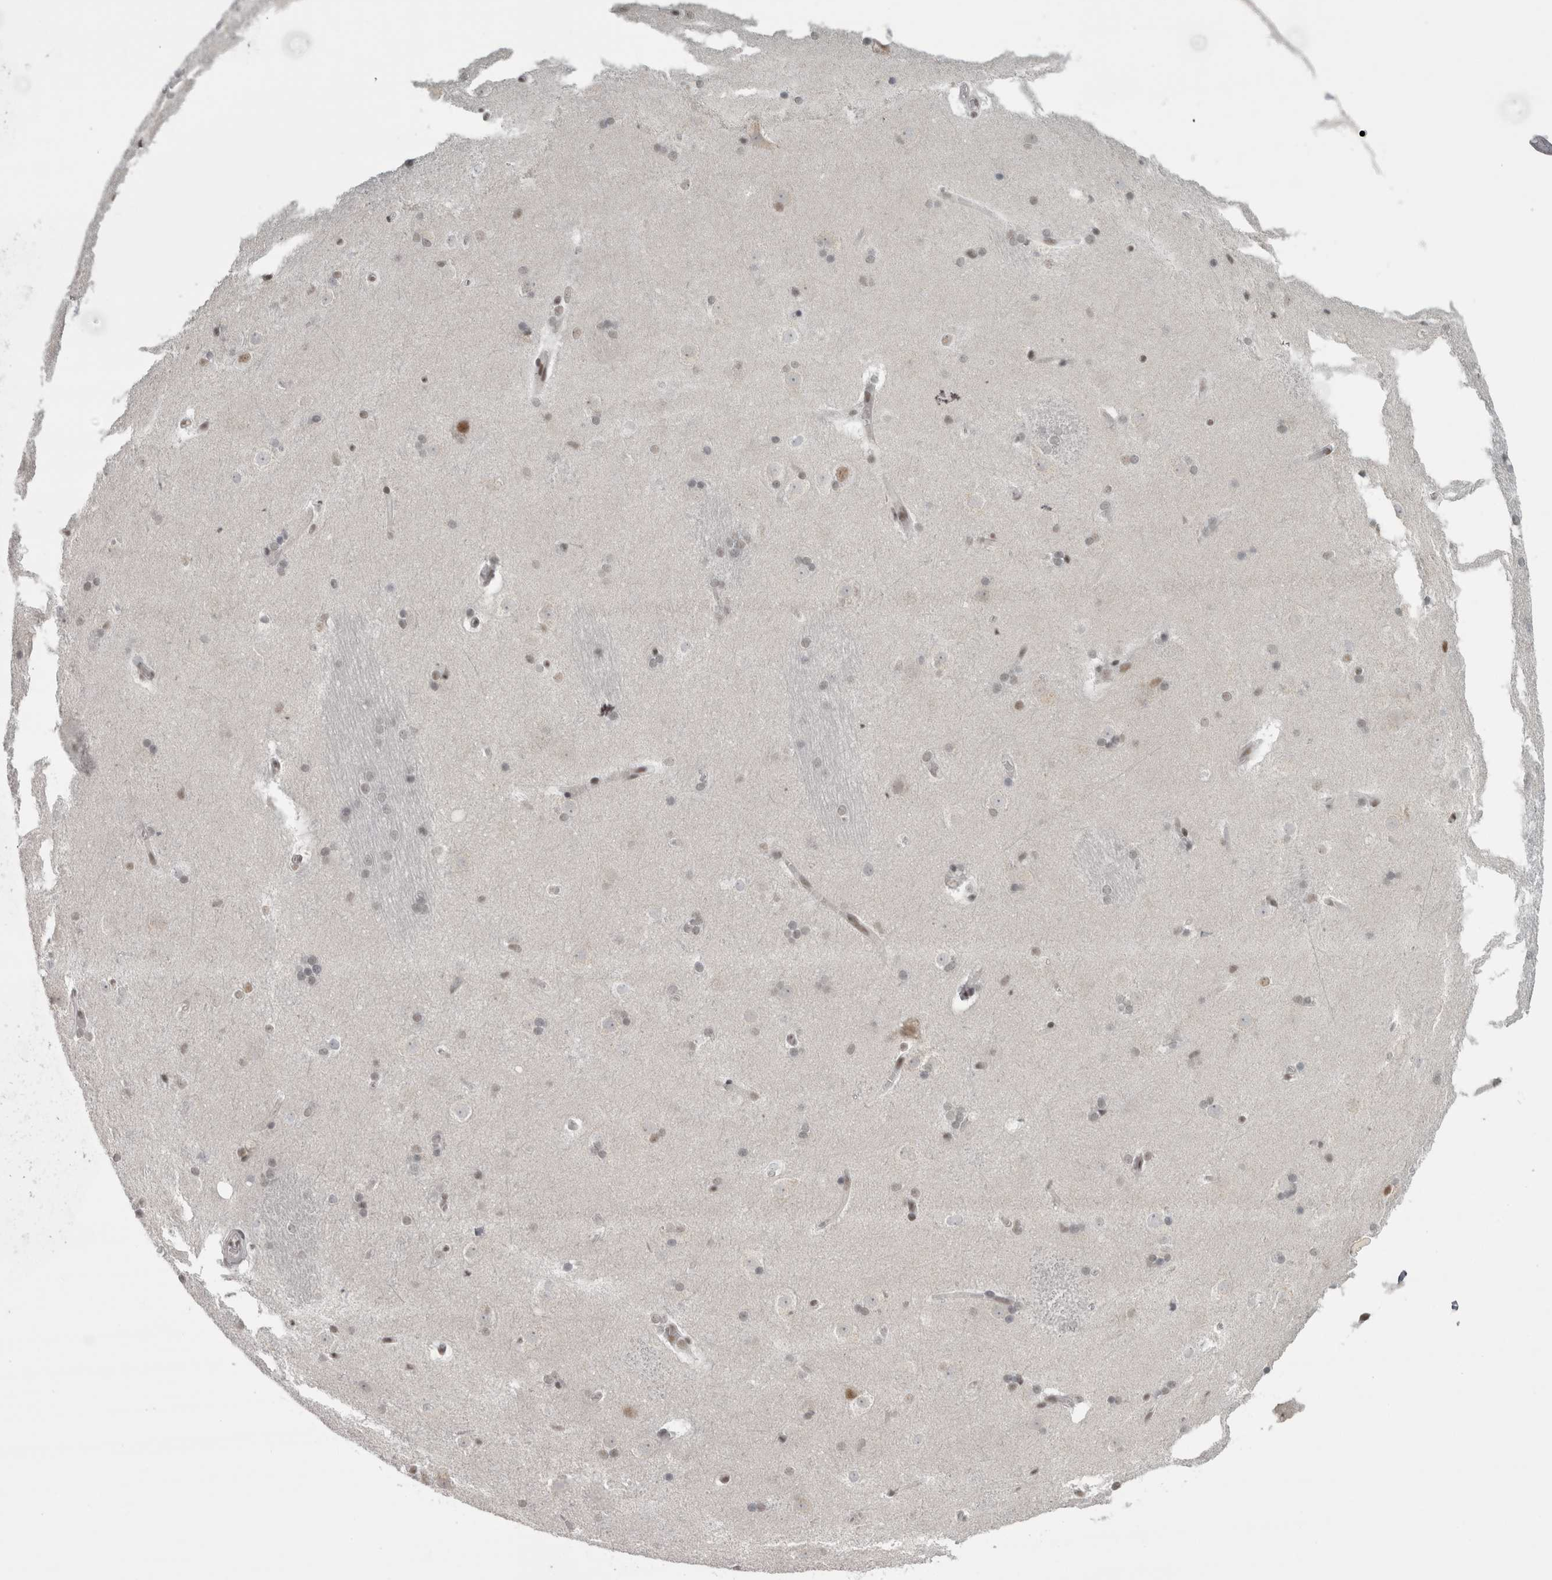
{"staining": {"intensity": "weak", "quantity": "<25%", "location": "nuclear"}, "tissue": "caudate", "cell_type": "Glial cells", "image_type": "normal", "snomed": [{"axis": "morphology", "description": "Normal tissue, NOS"}, {"axis": "topography", "description": "Lateral ventricle wall"}], "caption": "IHC photomicrograph of normal caudate: human caudate stained with DAB displays no significant protein positivity in glial cells. The staining is performed using DAB (3,3'-diaminobenzidine) brown chromogen with nuclei counter-stained in using hematoxylin.", "gene": "MICU3", "patient": {"sex": "female", "age": 19}}